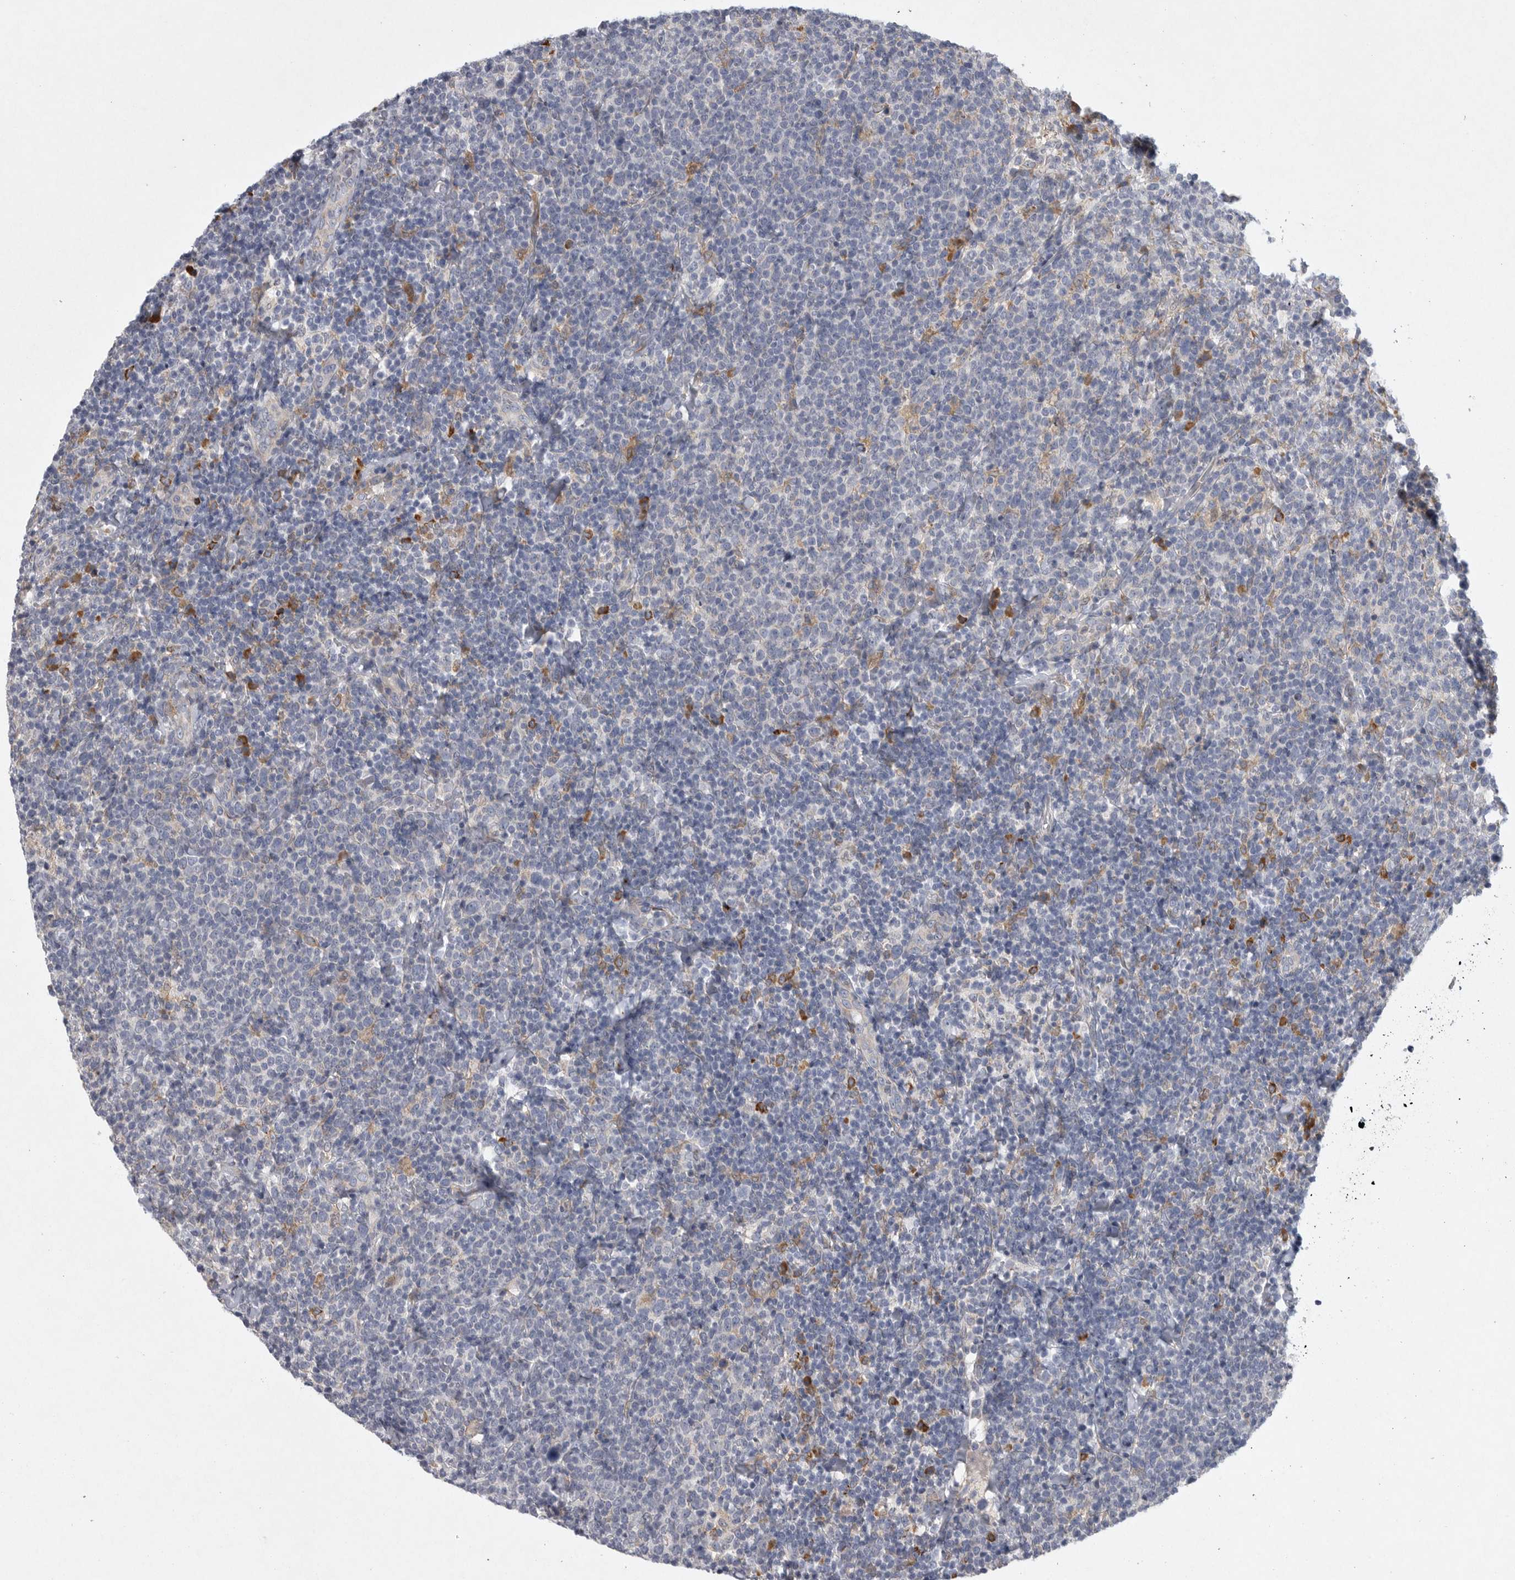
{"staining": {"intensity": "negative", "quantity": "none", "location": "none"}, "tissue": "lymphoma", "cell_type": "Tumor cells", "image_type": "cancer", "snomed": [{"axis": "morphology", "description": "Malignant lymphoma, non-Hodgkin's type, High grade"}, {"axis": "topography", "description": "Lymph node"}], "caption": "Protein analysis of lymphoma displays no significant expression in tumor cells.", "gene": "MINPP1", "patient": {"sex": "male", "age": 61}}